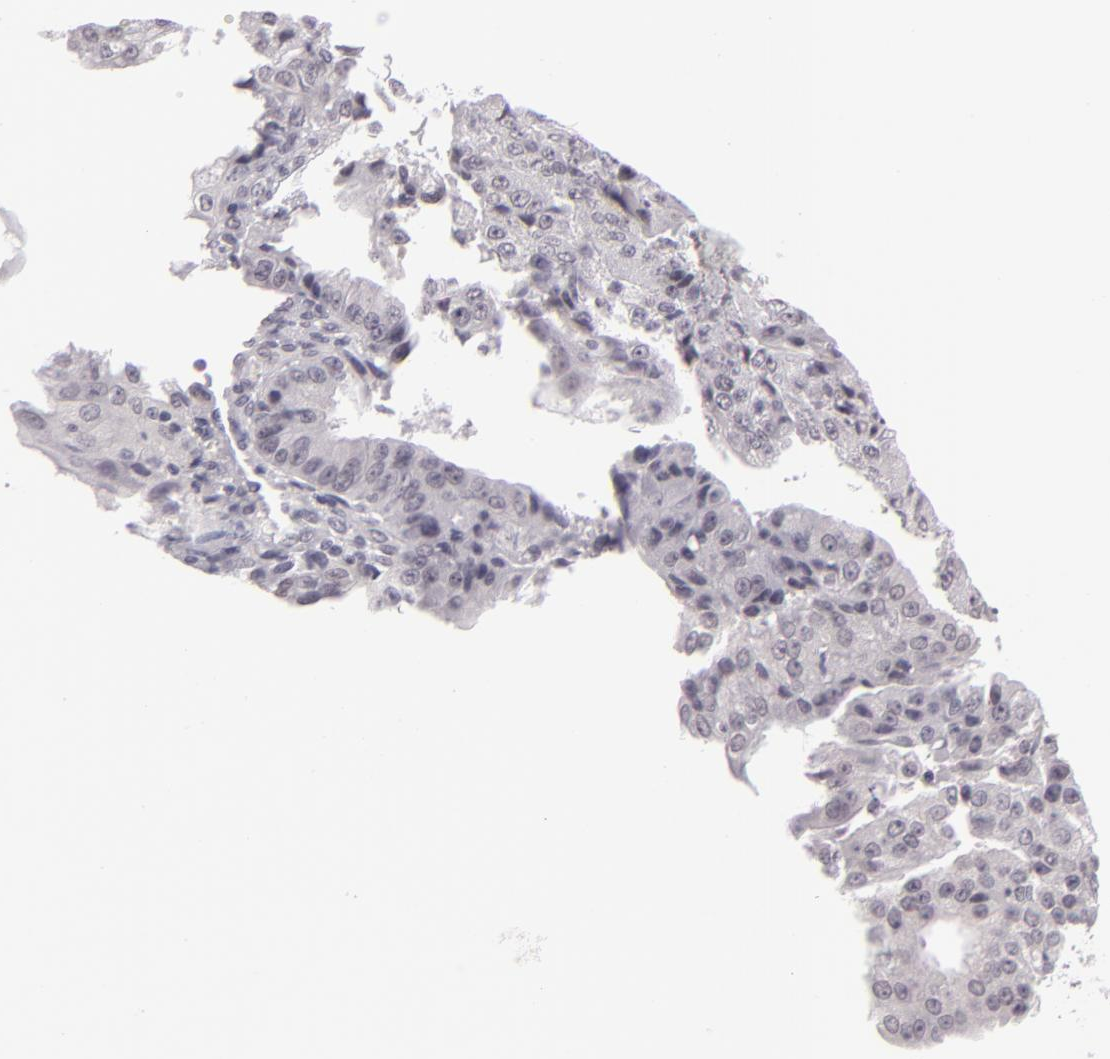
{"staining": {"intensity": "negative", "quantity": "none", "location": "none"}, "tissue": "endometrial cancer", "cell_type": "Tumor cells", "image_type": "cancer", "snomed": [{"axis": "morphology", "description": "Adenocarcinoma, NOS"}, {"axis": "topography", "description": "Endometrium"}], "caption": "This is a photomicrograph of immunohistochemistry staining of adenocarcinoma (endometrial), which shows no positivity in tumor cells.", "gene": "ZNF205", "patient": {"sex": "female", "age": 56}}